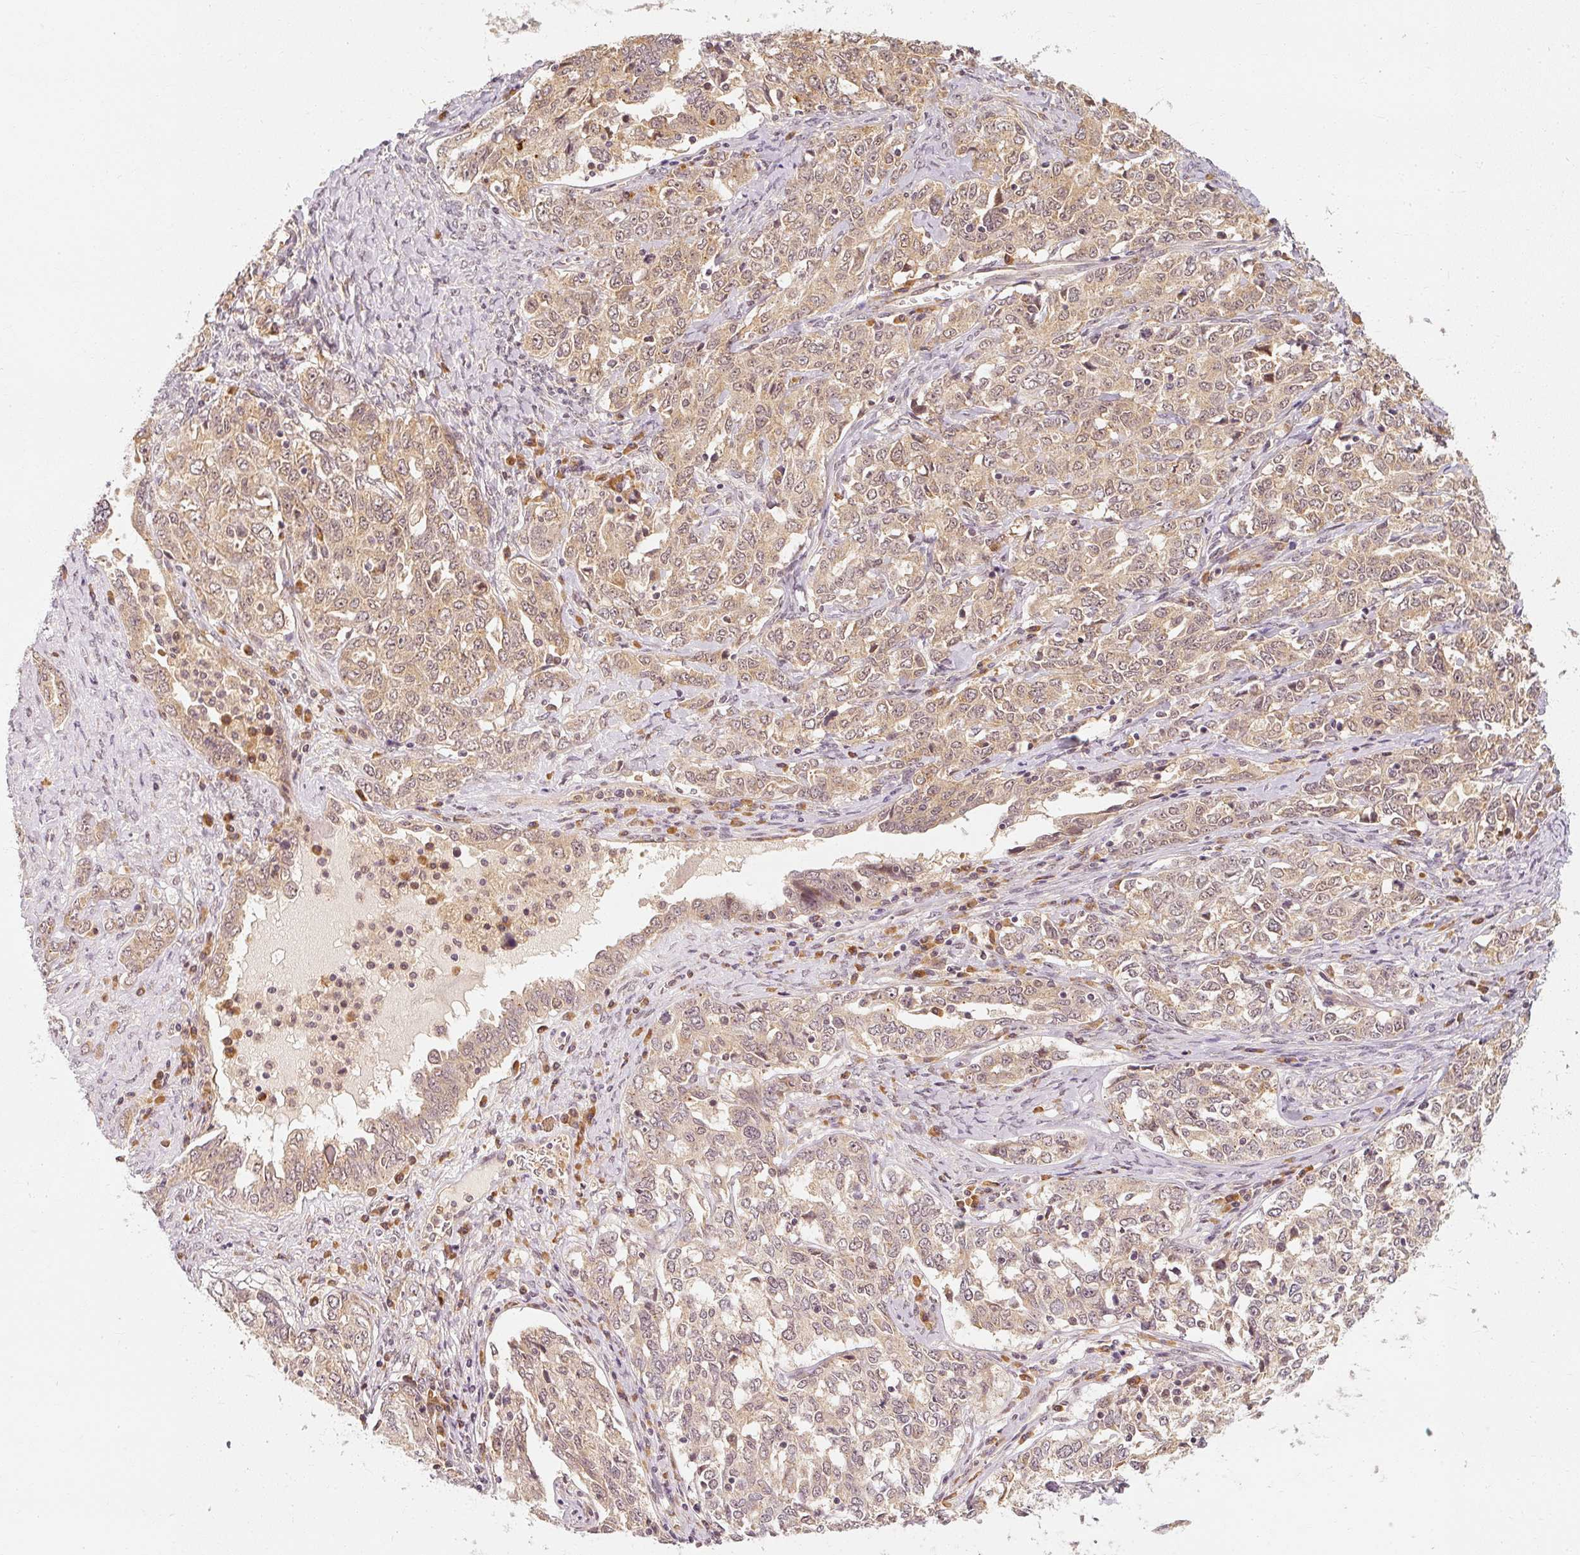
{"staining": {"intensity": "weak", "quantity": "25%-75%", "location": "cytoplasmic/membranous"}, "tissue": "ovarian cancer", "cell_type": "Tumor cells", "image_type": "cancer", "snomed": [{"axis": "morphology", "description": "Carcinoma, endometroid"}, {"axis": "topography", "description": "Ovary"}], "caption": "A histopathology image showing weak cytoplasmic/membranous staining in approximately 25%-75% of tumor cells in ovarian cancer (endometroid carcinoma), as visualized by brown immunohistochemical staining.", "gene": "EEF1A2", "patient": {"sex": "female", "age": 62}}